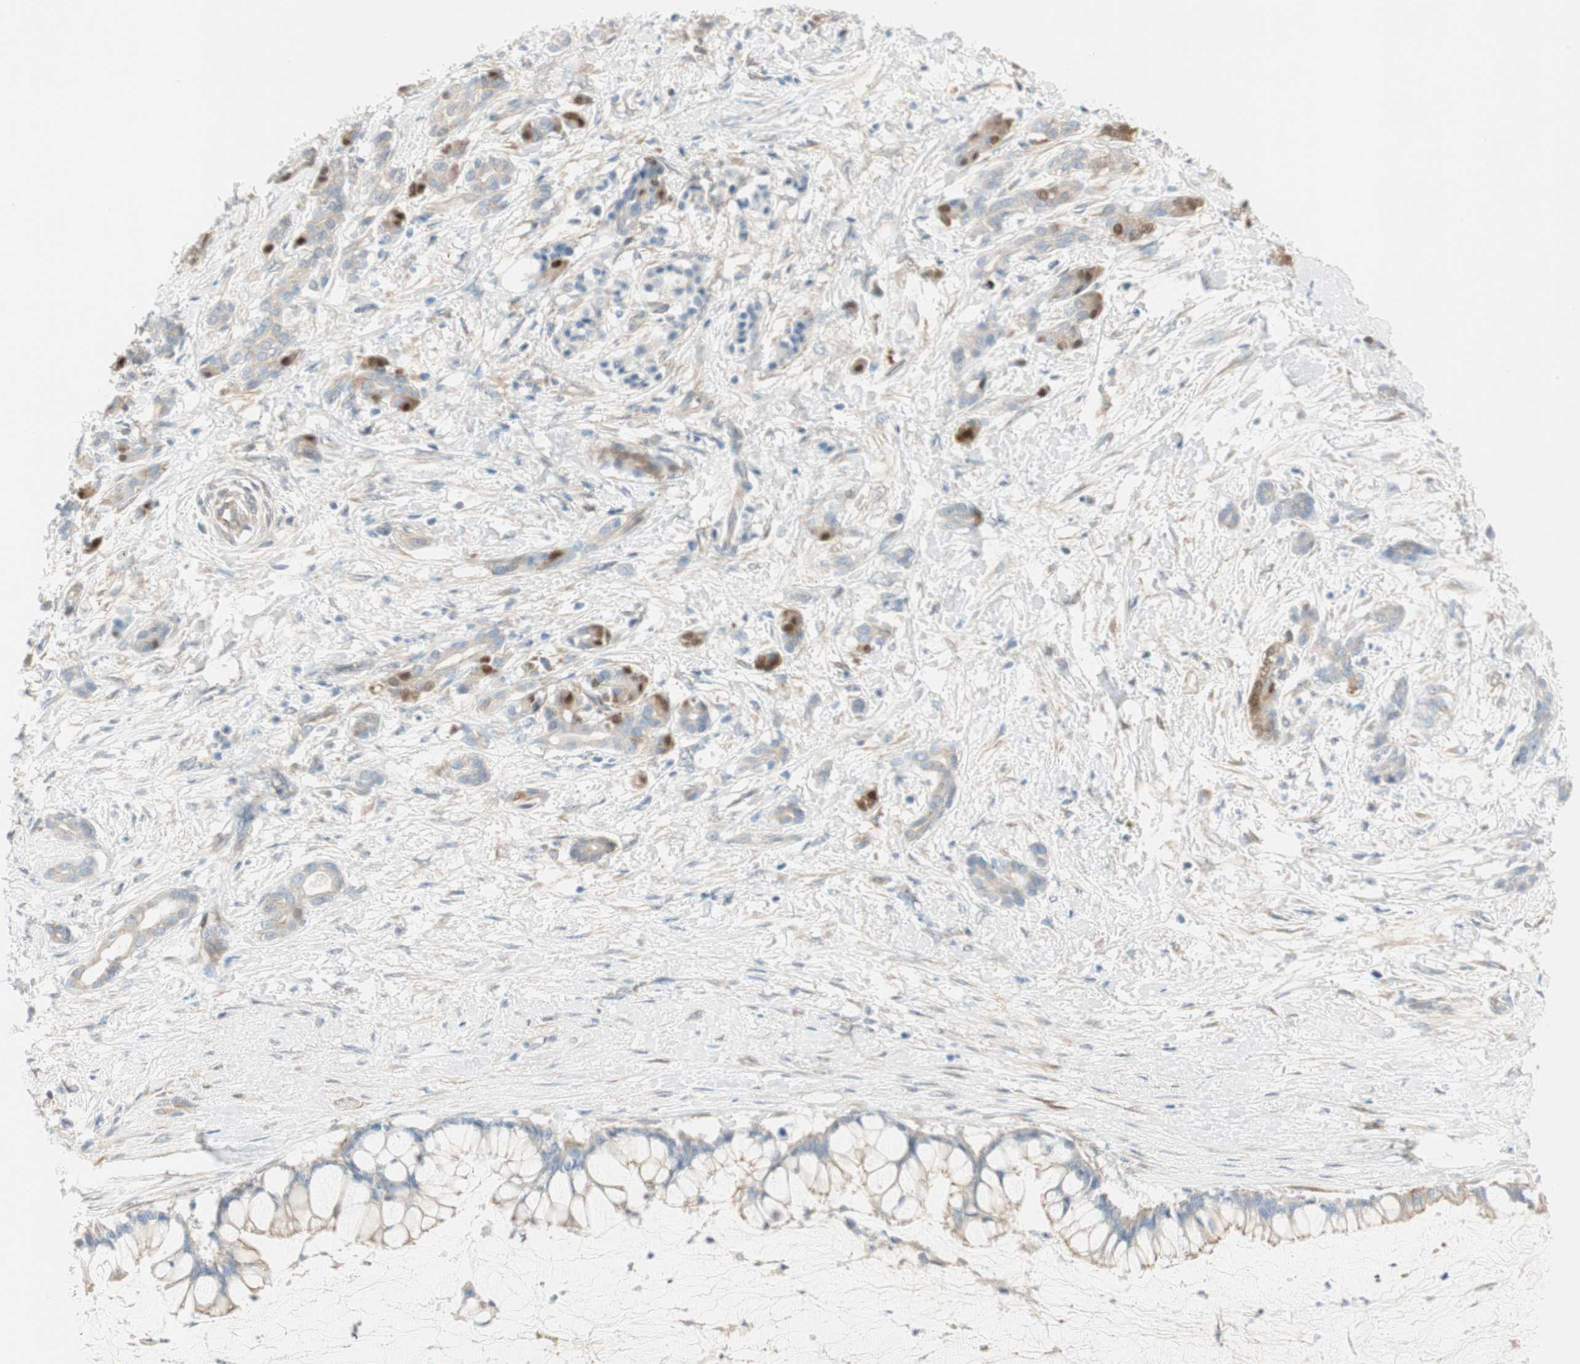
{"staining": {"intensity": "strong", "quantity": "<25%", "location": "nuclear"}, "tissue": "pancreatic cancer", "cell_type": "Tumor cells", "image_type": "cancer", "snomed": [{"axis": "morphology", "description": "Adenocarcinoma, NOS"}, {"axis": "topography", "description": "Pancreas"}], "caption": "Strong nuclear staining is appreciated in about <25% of tumor cells in pancreatic cancer (adenocarcinoma).", "gene": "CDK3", "patient": {"sex": "male", "age": 41}}